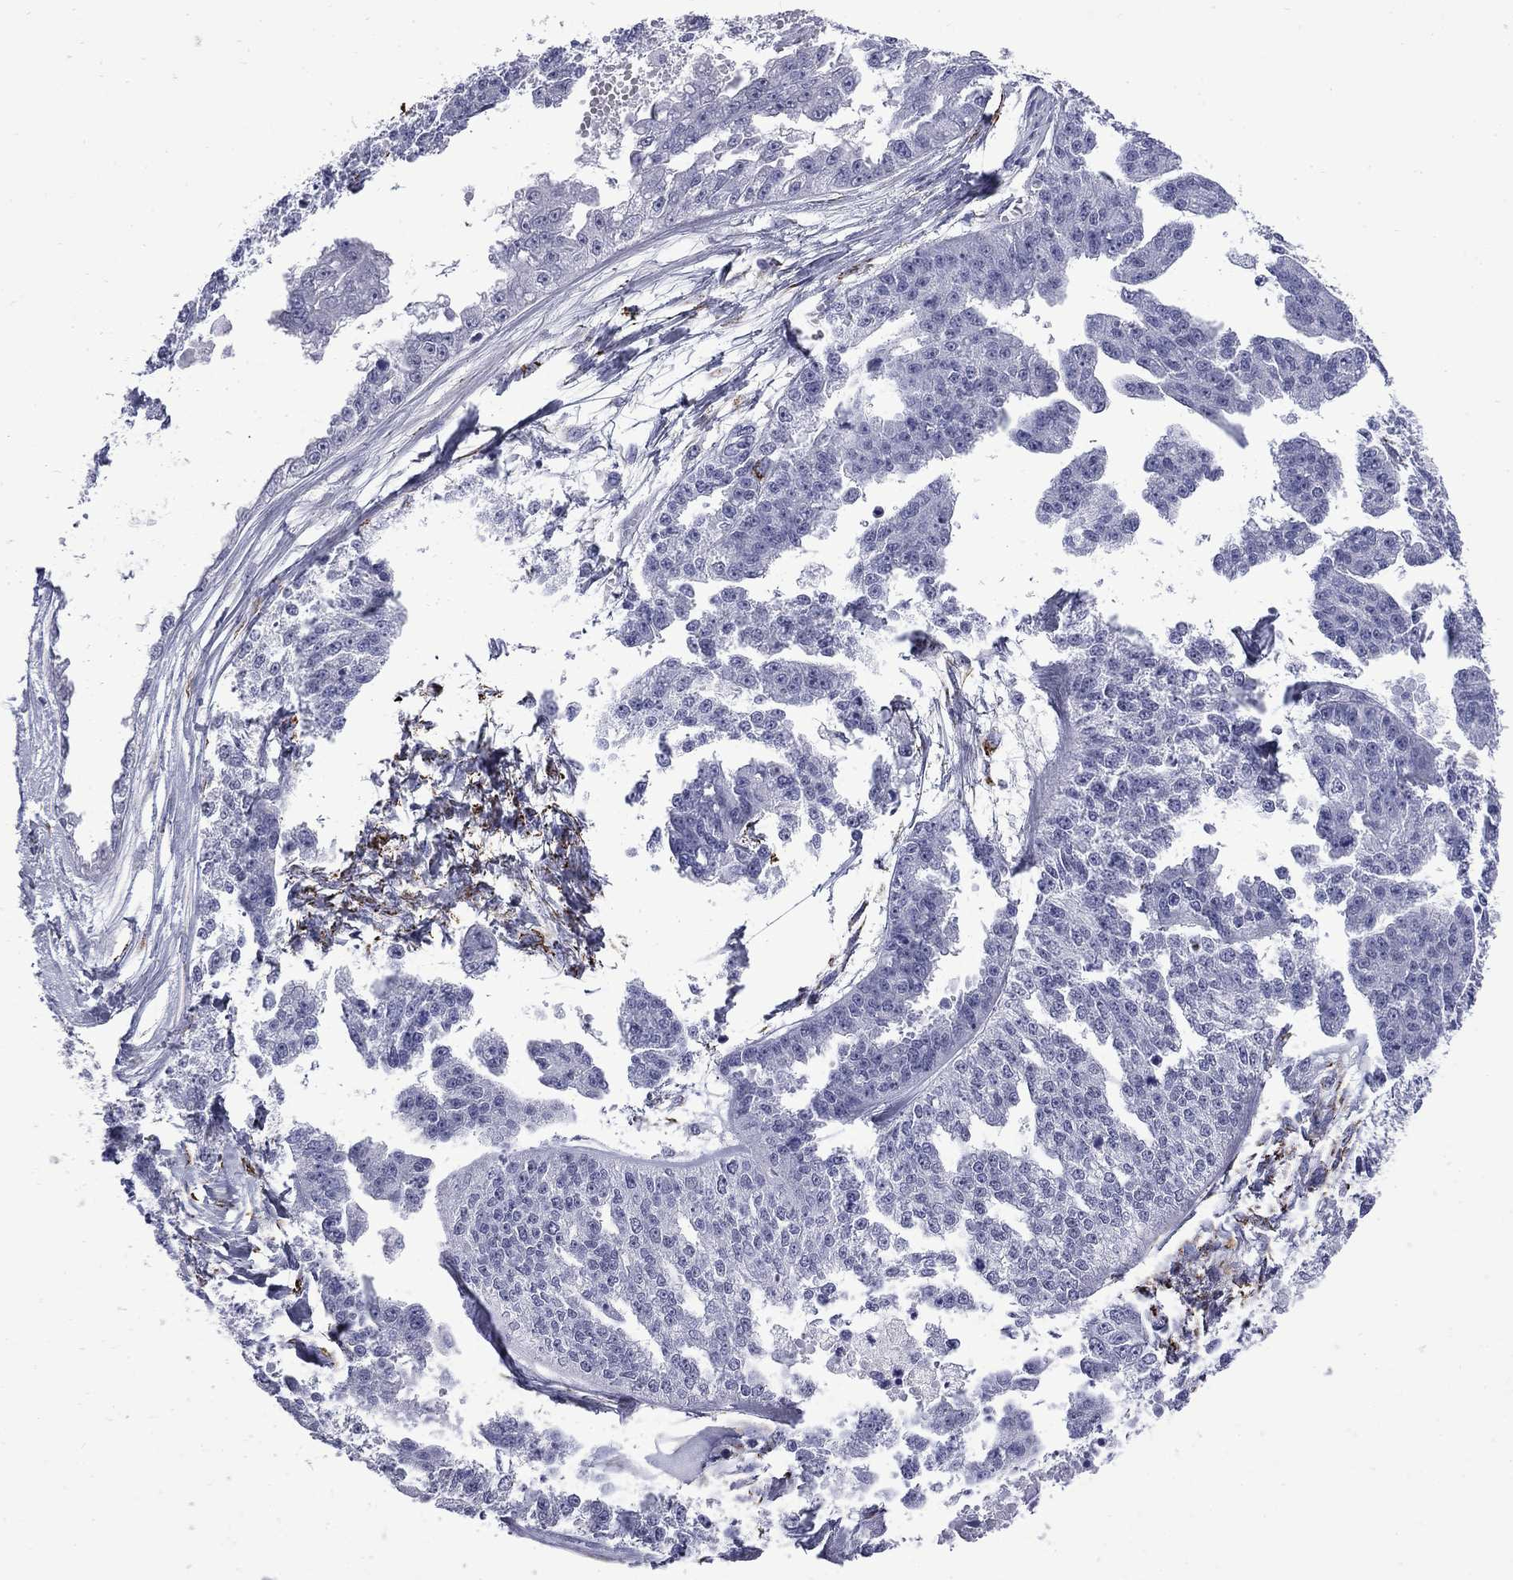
{"staining": {"intensity": "negative", "quantity": "none", "location": "none"}, "tissue": "ovarian cancer", "cell_type": "Tumor cells", "image_type": "cancer", "snomed": [{"axis": "morphology", "description": "Cystadenocarcinoma, serous, NOS"}, {"axis": "topography", "description": "Ovary"}], "caption": "Ovarian cancer (serous cystadenocarcinoma) stained for a protein using IHC displays no expression tumor cells.", "gene": "MGARP", "patient": {"sex": "female", "age": 58}}